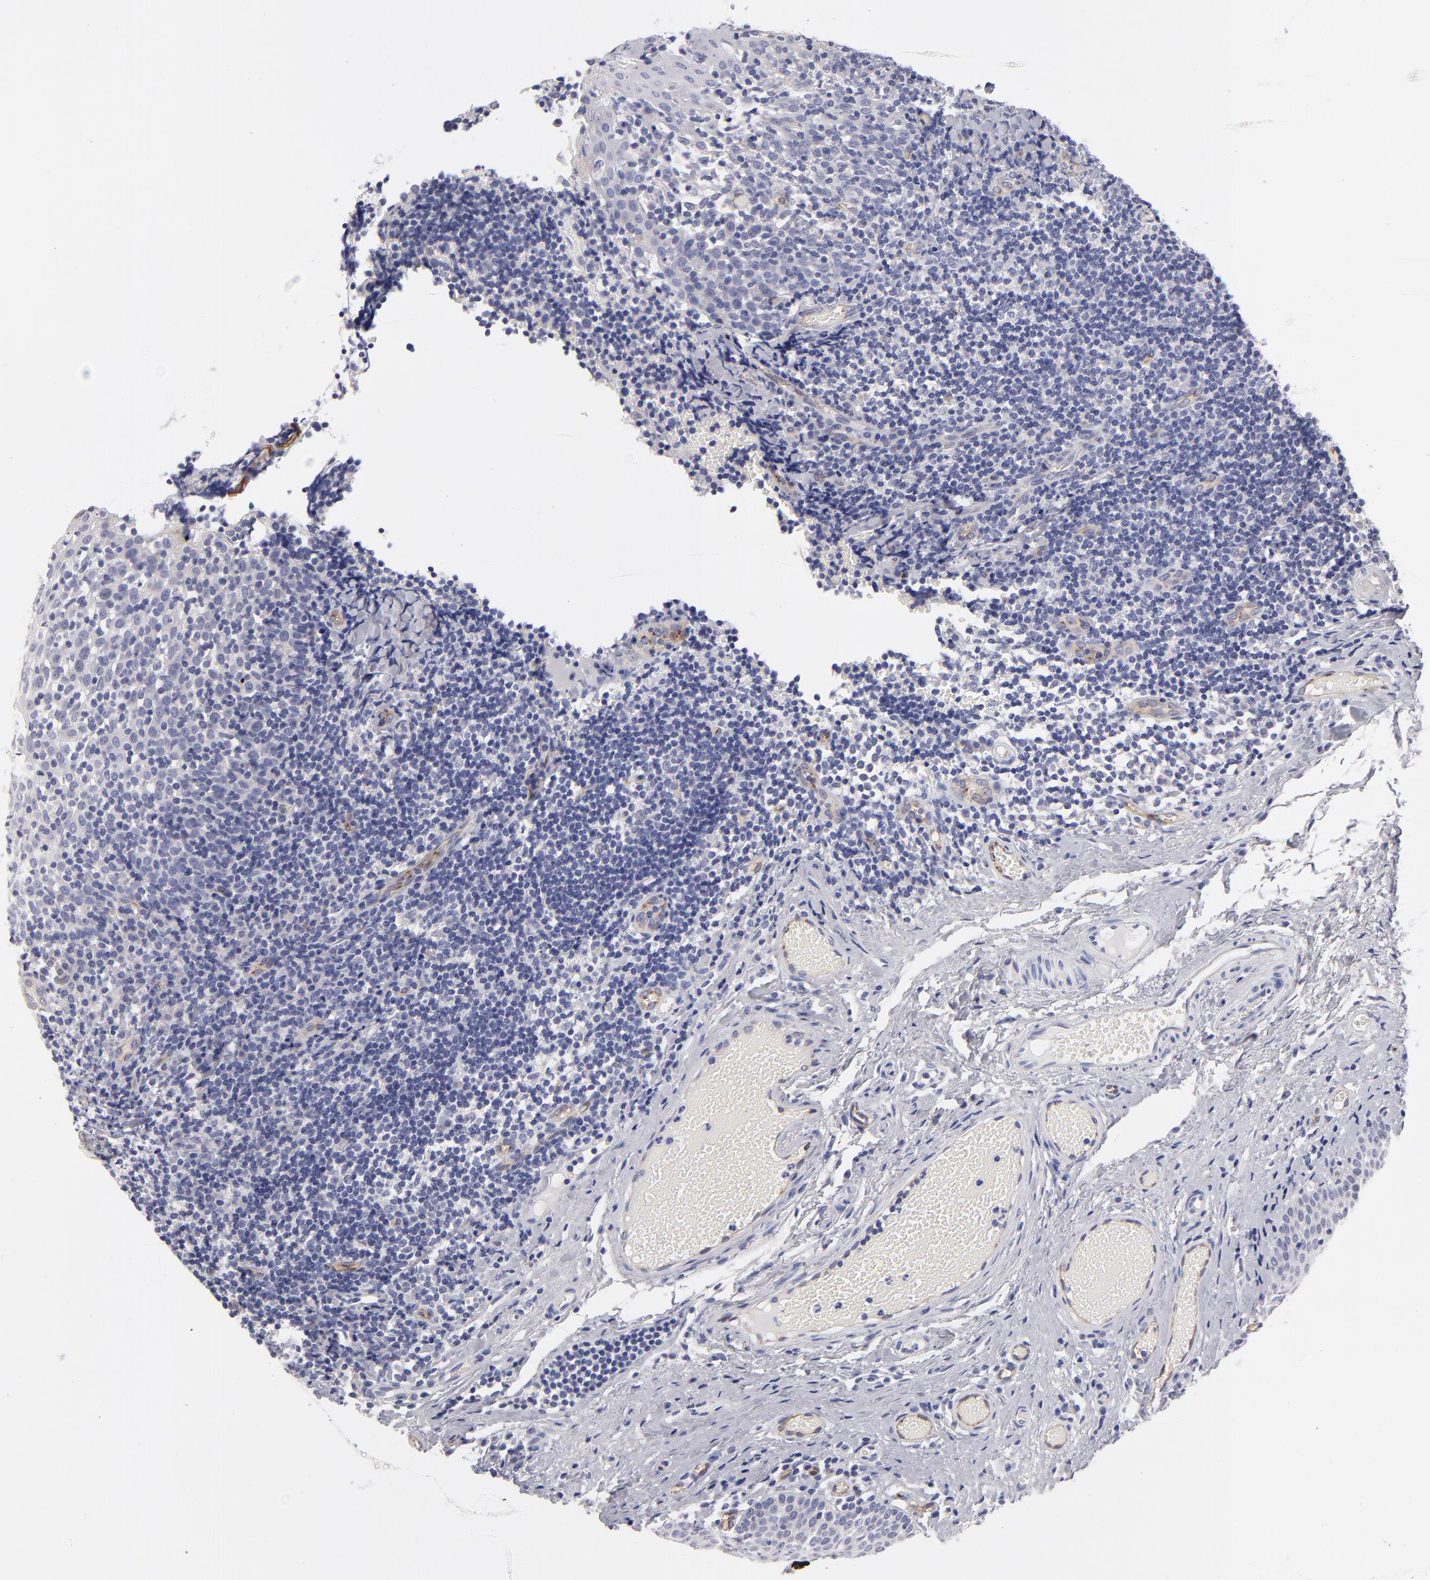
{"staining": {"intensity": "negative", "quantity": "none", "location": "none"}, "tissue": "tonsil", "cell_type": "Germinal center cells", "image_type": "normal", "snomed": [{"axis": "morphology", "description": "Normal tissue, NOS"}, {"axis": "topography", "description": "Tonsil"}], "caption": "Germinal center cells show no significant protein positivity in benign tonsil. (DAB immunohistochemistry (IHC), high magnification).", "gene": "PLVAP", "patient": {"sex": "female", "age": 34}}